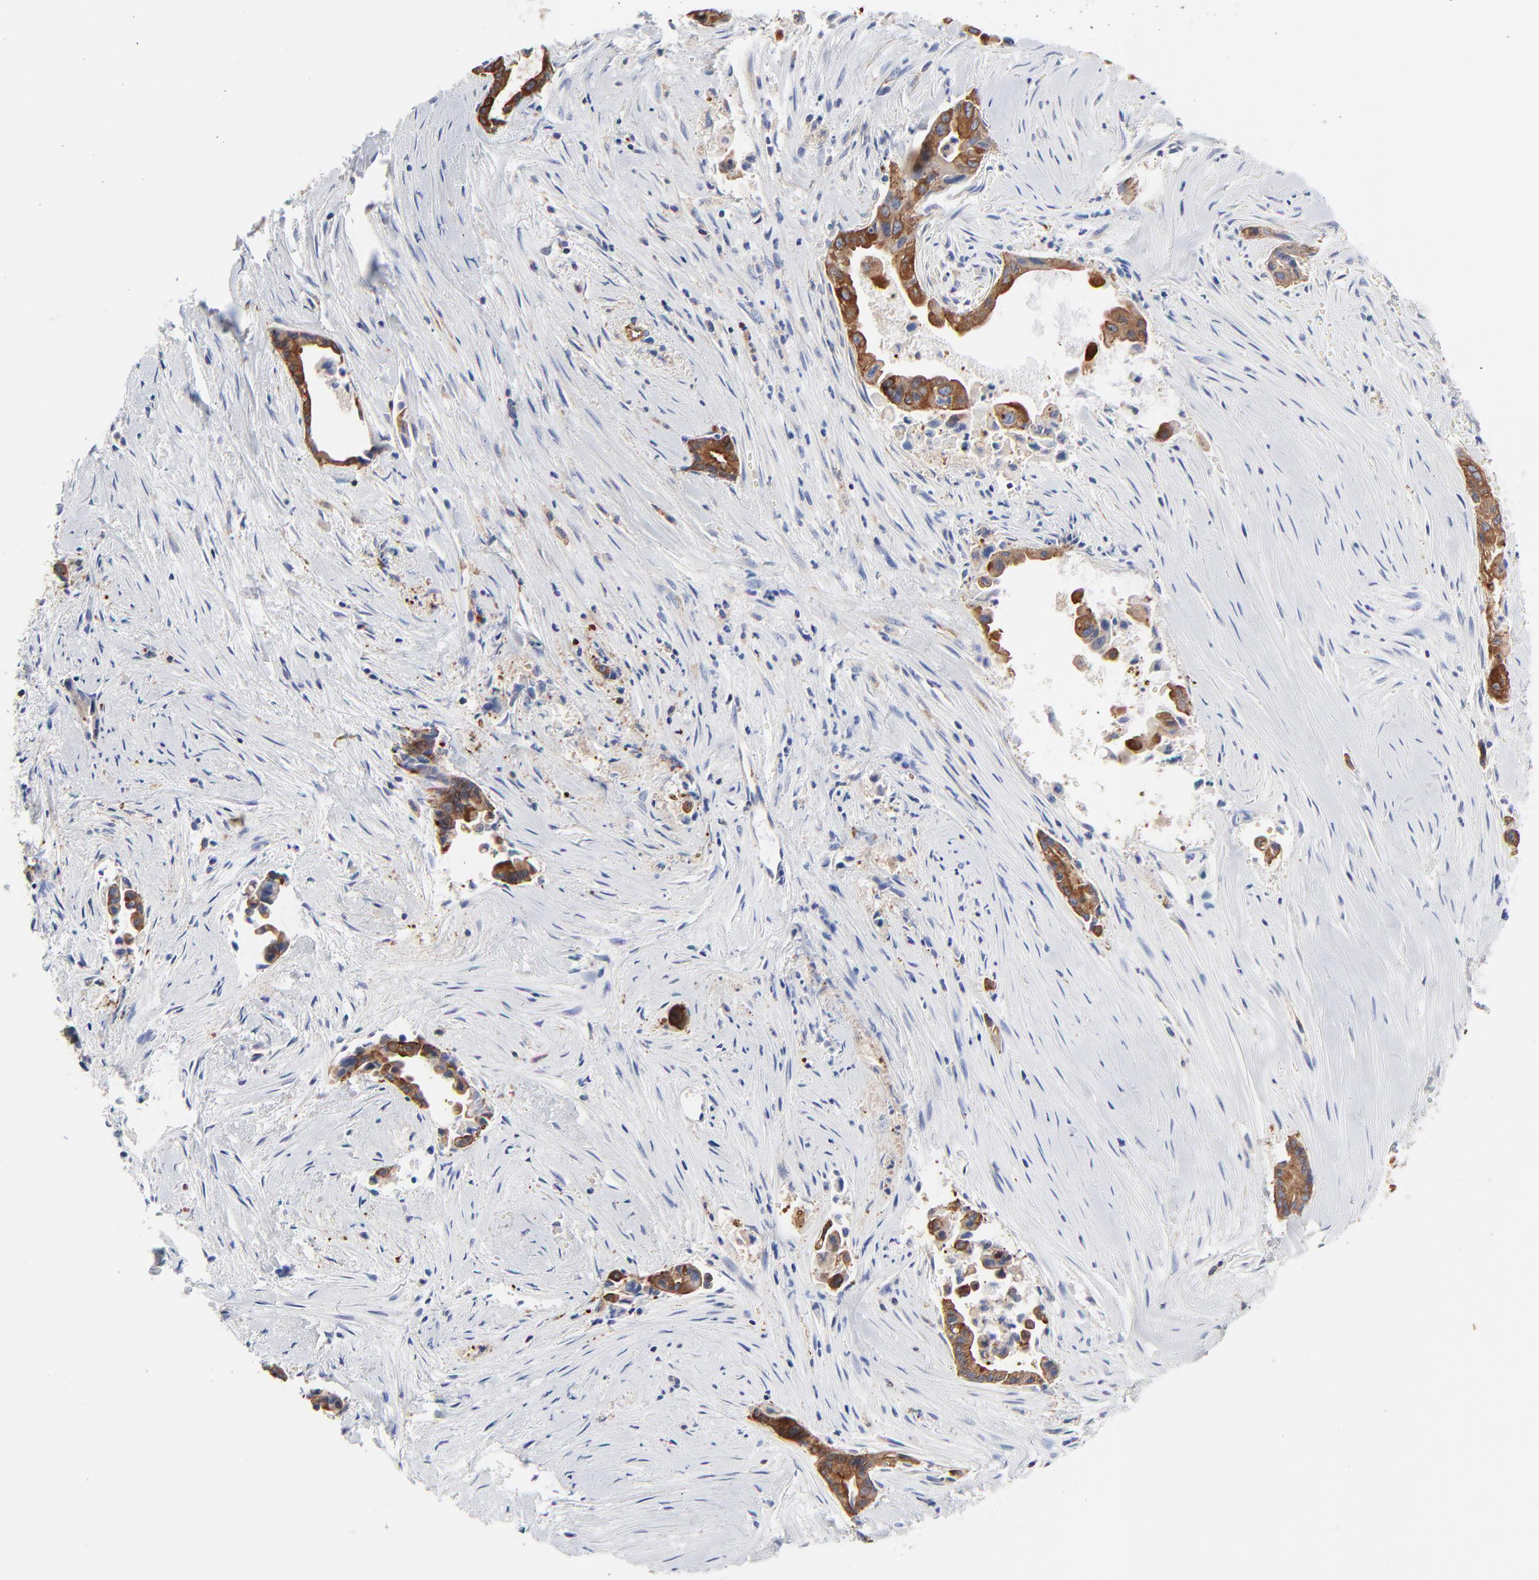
{"staining": {"intensity": "strong", "quantity": ">75%", "location": "cytoplasmic/membranous"}, "tissue": "liver cancer", "cell_type": "Tumor cells", "image_type": "cancer", "snomed": [{"axis": "morphology", "description": "Cholangiocarcinoma"}, {"axis": "topography", "description": "Liver"}], "caption": "Immunohistochemistry micrograph of neoplastic tissue: human liver cancer (cholangiocarcinoma) stained using immunohistochemistry (IHC) reveals high levels of strong protein expression localized specifically in the cytoplasmic/membranous of tumor cells, appearing as a cytoplasmic/membranous brown color.", "gene": "CD2AP", "patient": {"sex": "female", "age": 55}}